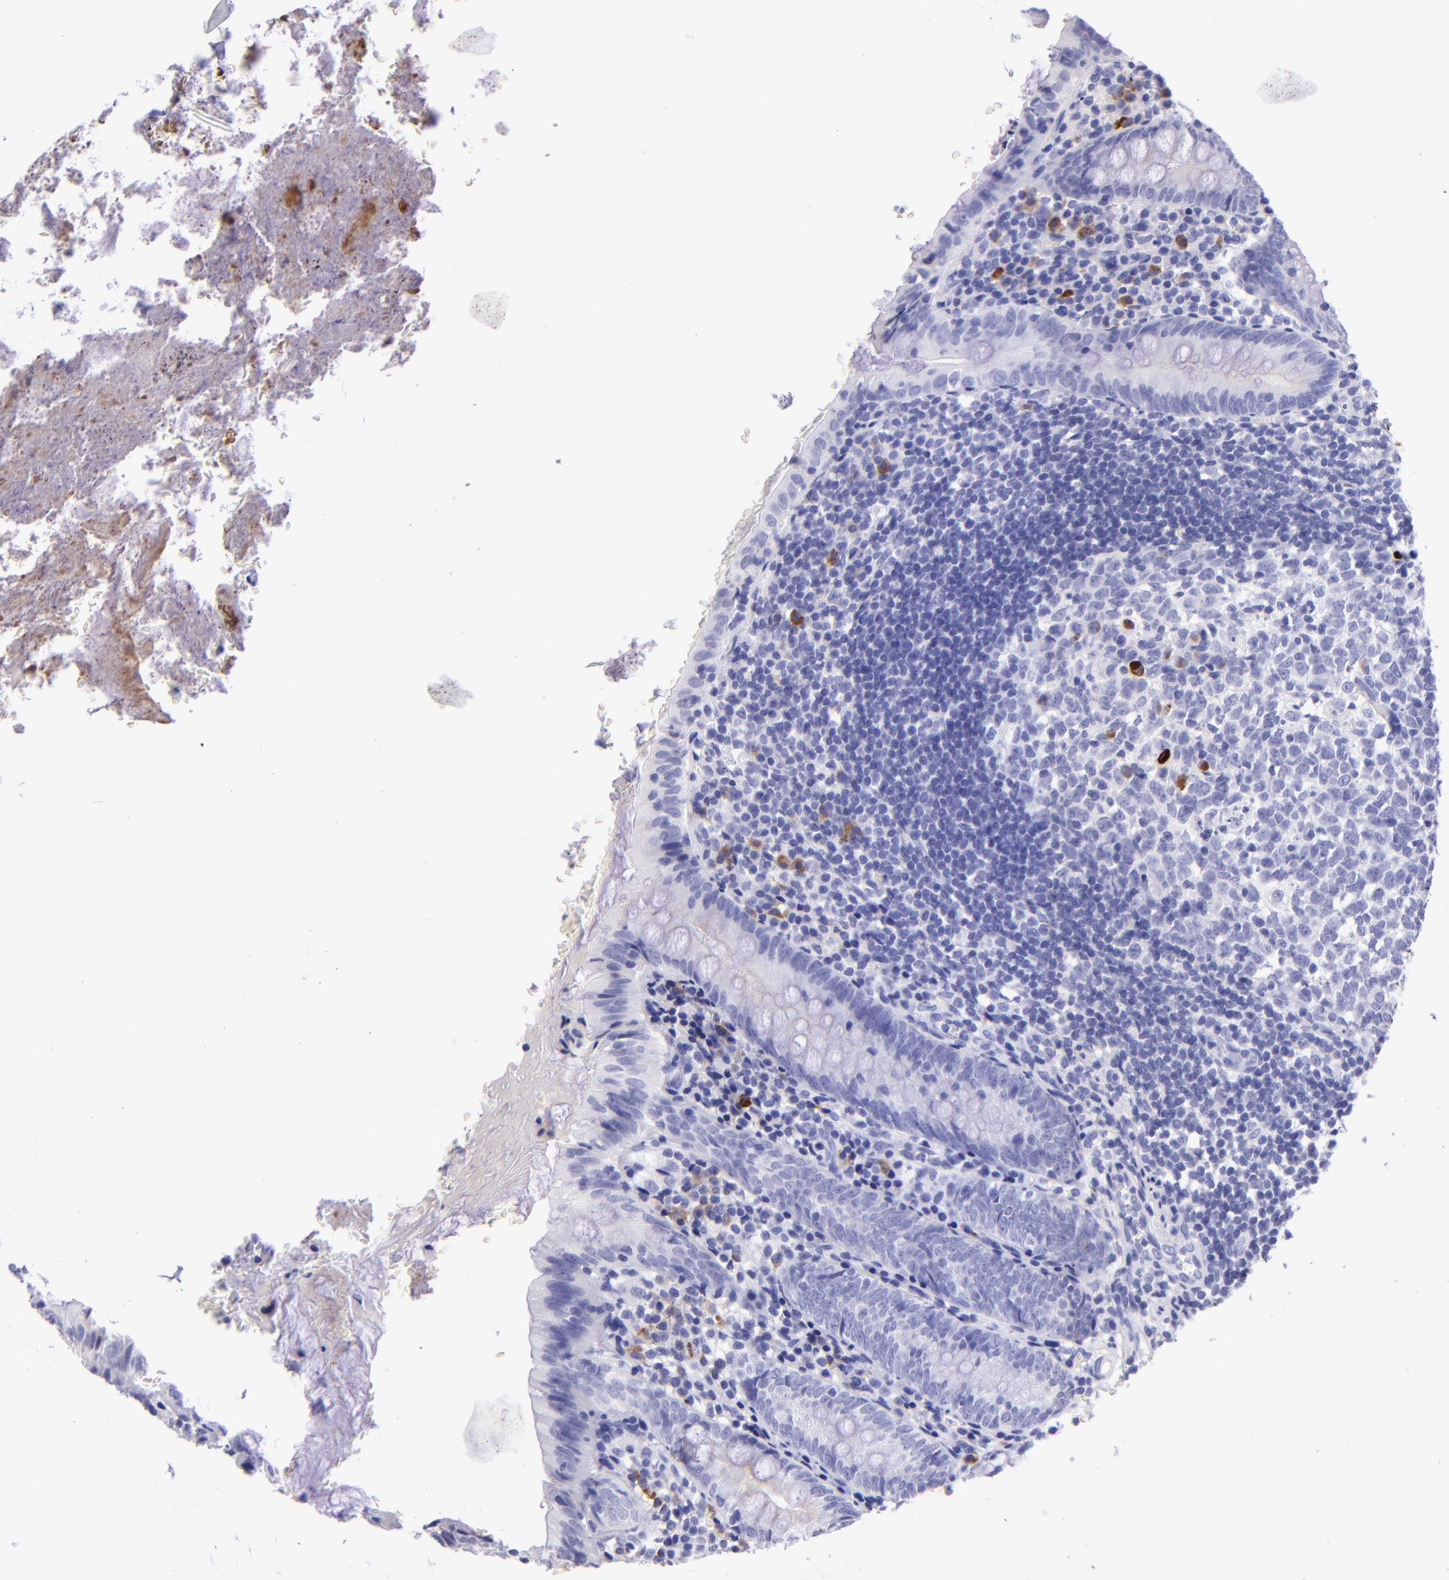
{"staining": {"intensity": "negative", "quantity": "none", "location": "none"}, "tissue": "appendix", "cell_type": "Glandular cells", "image_type": "normal", "snomed": [{"axis": "morphology", "description": "Normal tissue, NOS"}, {"axis": "topography", "description": "Appendix"}], "caption": "Appendix was stained to show a protein in brown. There is no significant expression in glandular cells. The staining is performed using DAB brown chromogen with nuclei counter-stained in using hematoxylin.", "gene": "TYRP1", "patient": {"sex": "female", "age": 10}}